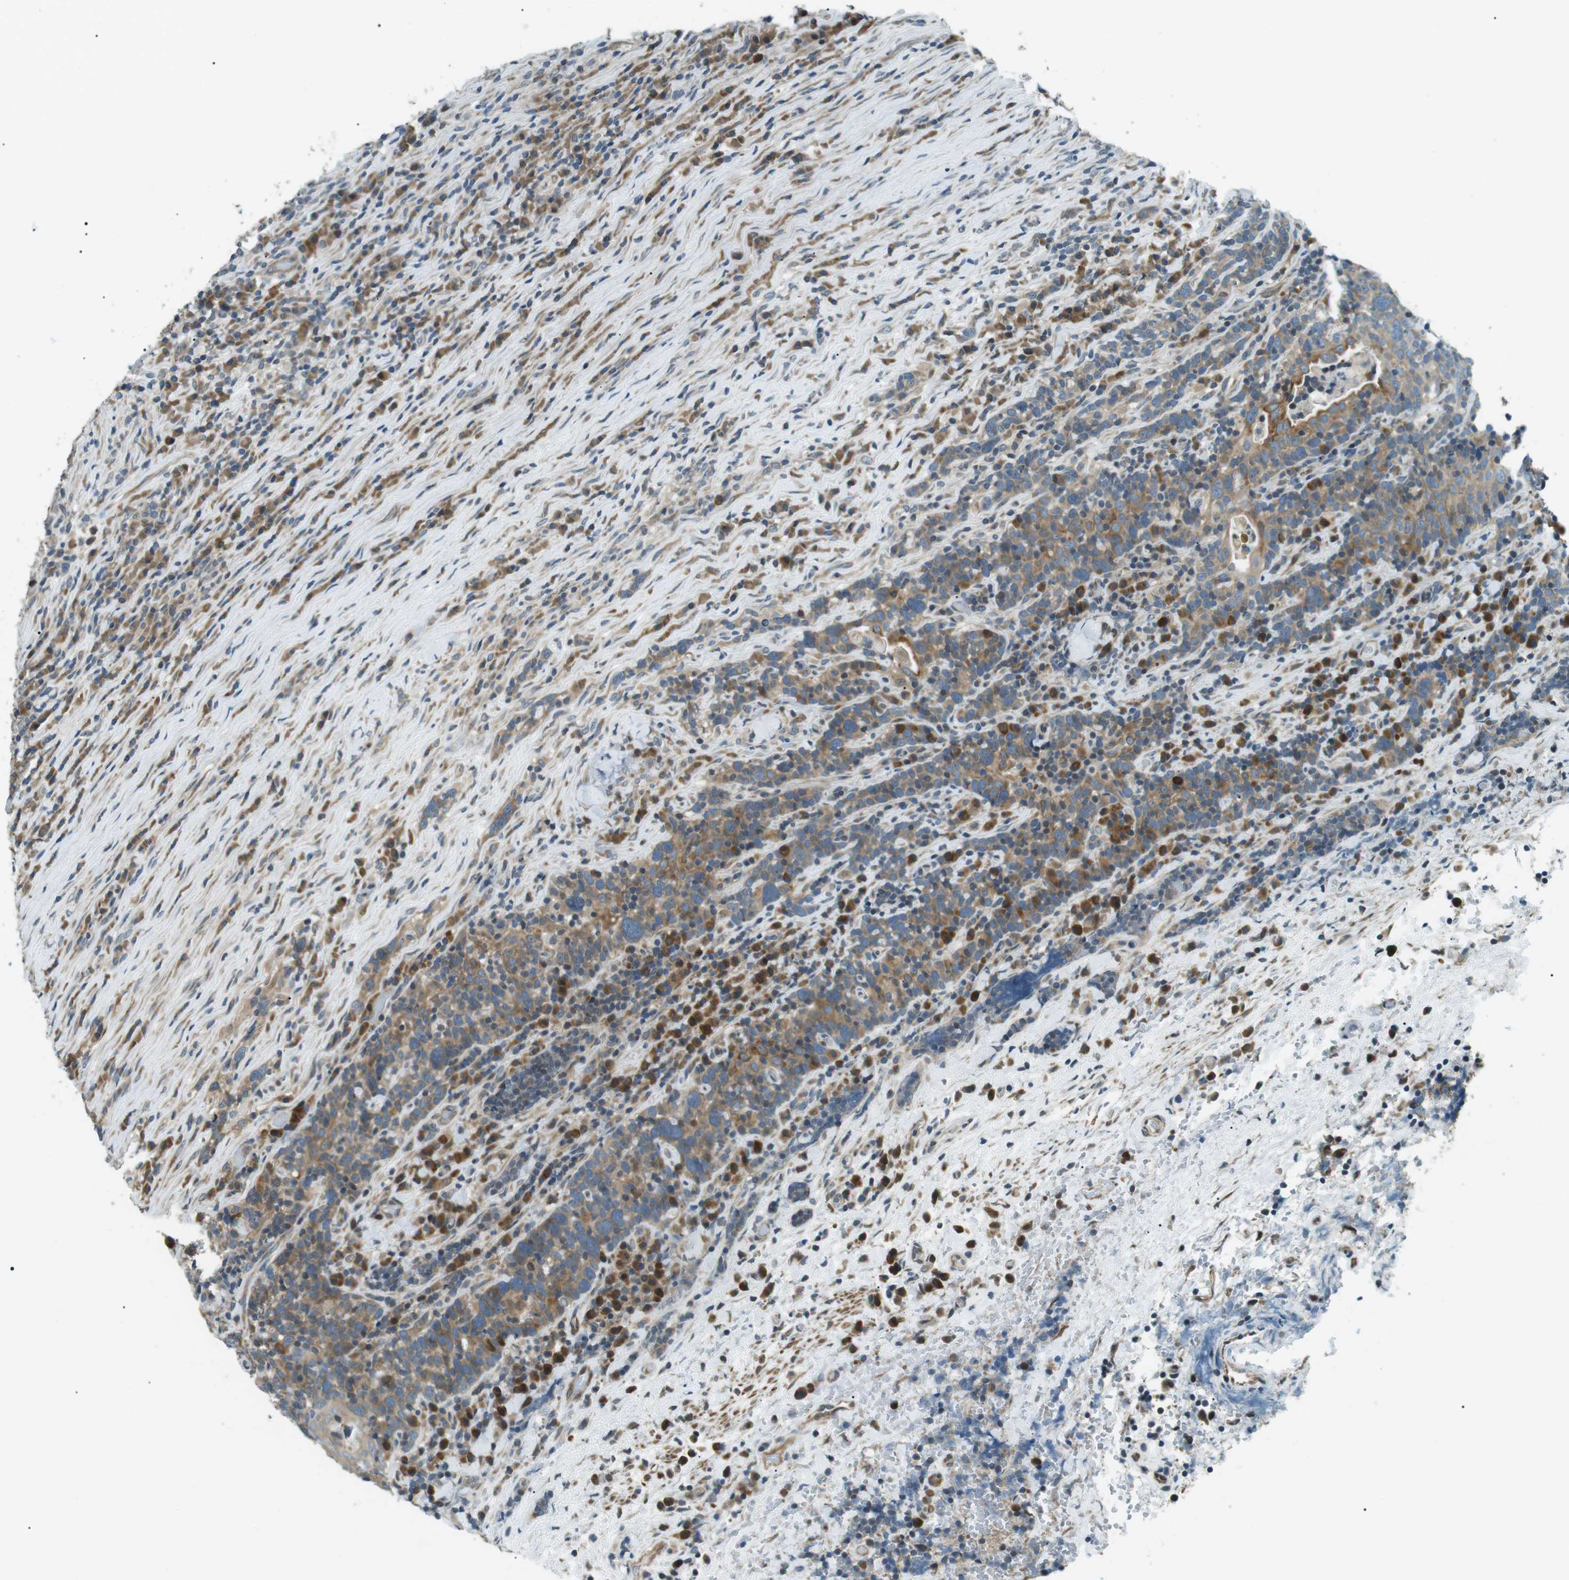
{"staining": {"intensity": "moderate", "quantity": ">75%", "location": "cytoplasmic/membranous"}, "tissue": "head and neck cancer", "cell_type": "Tumor cells", "image_type": "cancer", "snomed": [{"axis": "morphology", "description": "Squamous cell carcinoma, NOS"}, {"axis": "morphology", "description": "Squamous cell carcinoma, metastatic, NOS"}, {"axis": "topography", "description": "Lymph node"}, {"axis": "topography", "description": "Head-Neck"}], "caption": "About >75% of tumor cells in head and neck cancer reveal moderate cytoplasmic/membranous protein expression as visualized by brown immunohistochemical staining.", "gene": "TMEM74", "patient": {"sex": "male", "age": 62}}